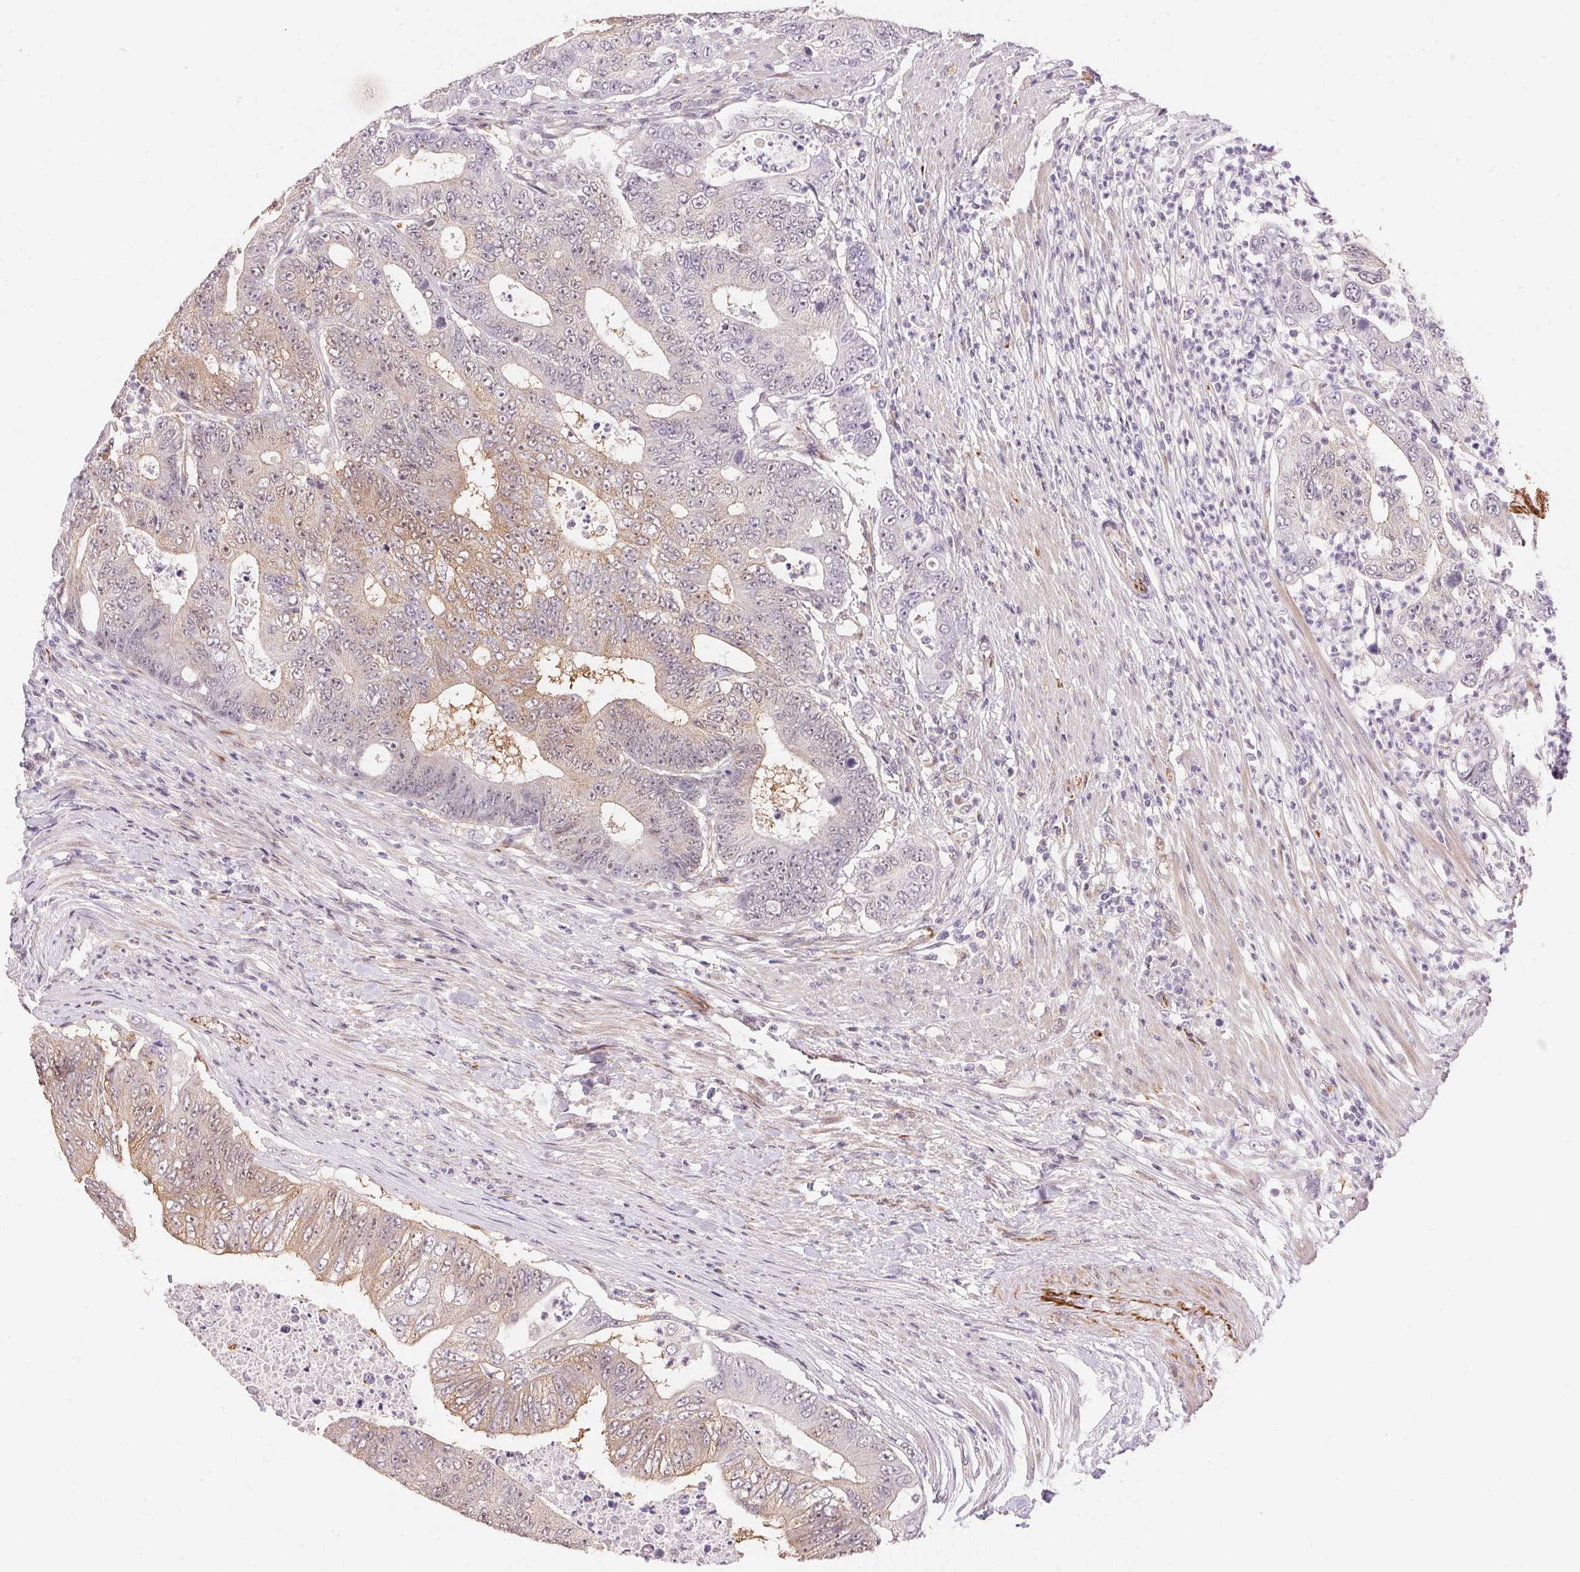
{"staining": {"intensity": "weak", "quantity": "25%-75%", "location": "cytoplasmic/membranous"}, "tissue": "colorectal cancer", "cell_type": "Tumor cells", "image_type": "cancer", "snomed": [{"axis": "morphology", "description": "Adenocarcinoma, NOS"}, {"axis": "topography", "description": "Colon"}], "caption": "Colorectal cancer (adenocarcinoma) stained with a brown dye displays weak cytoplasmic/membranous positive expression in approximately 25%-75% of tumor cells.", "gene": "GYG2", "patient": {"sex": "female", "age": 48}}